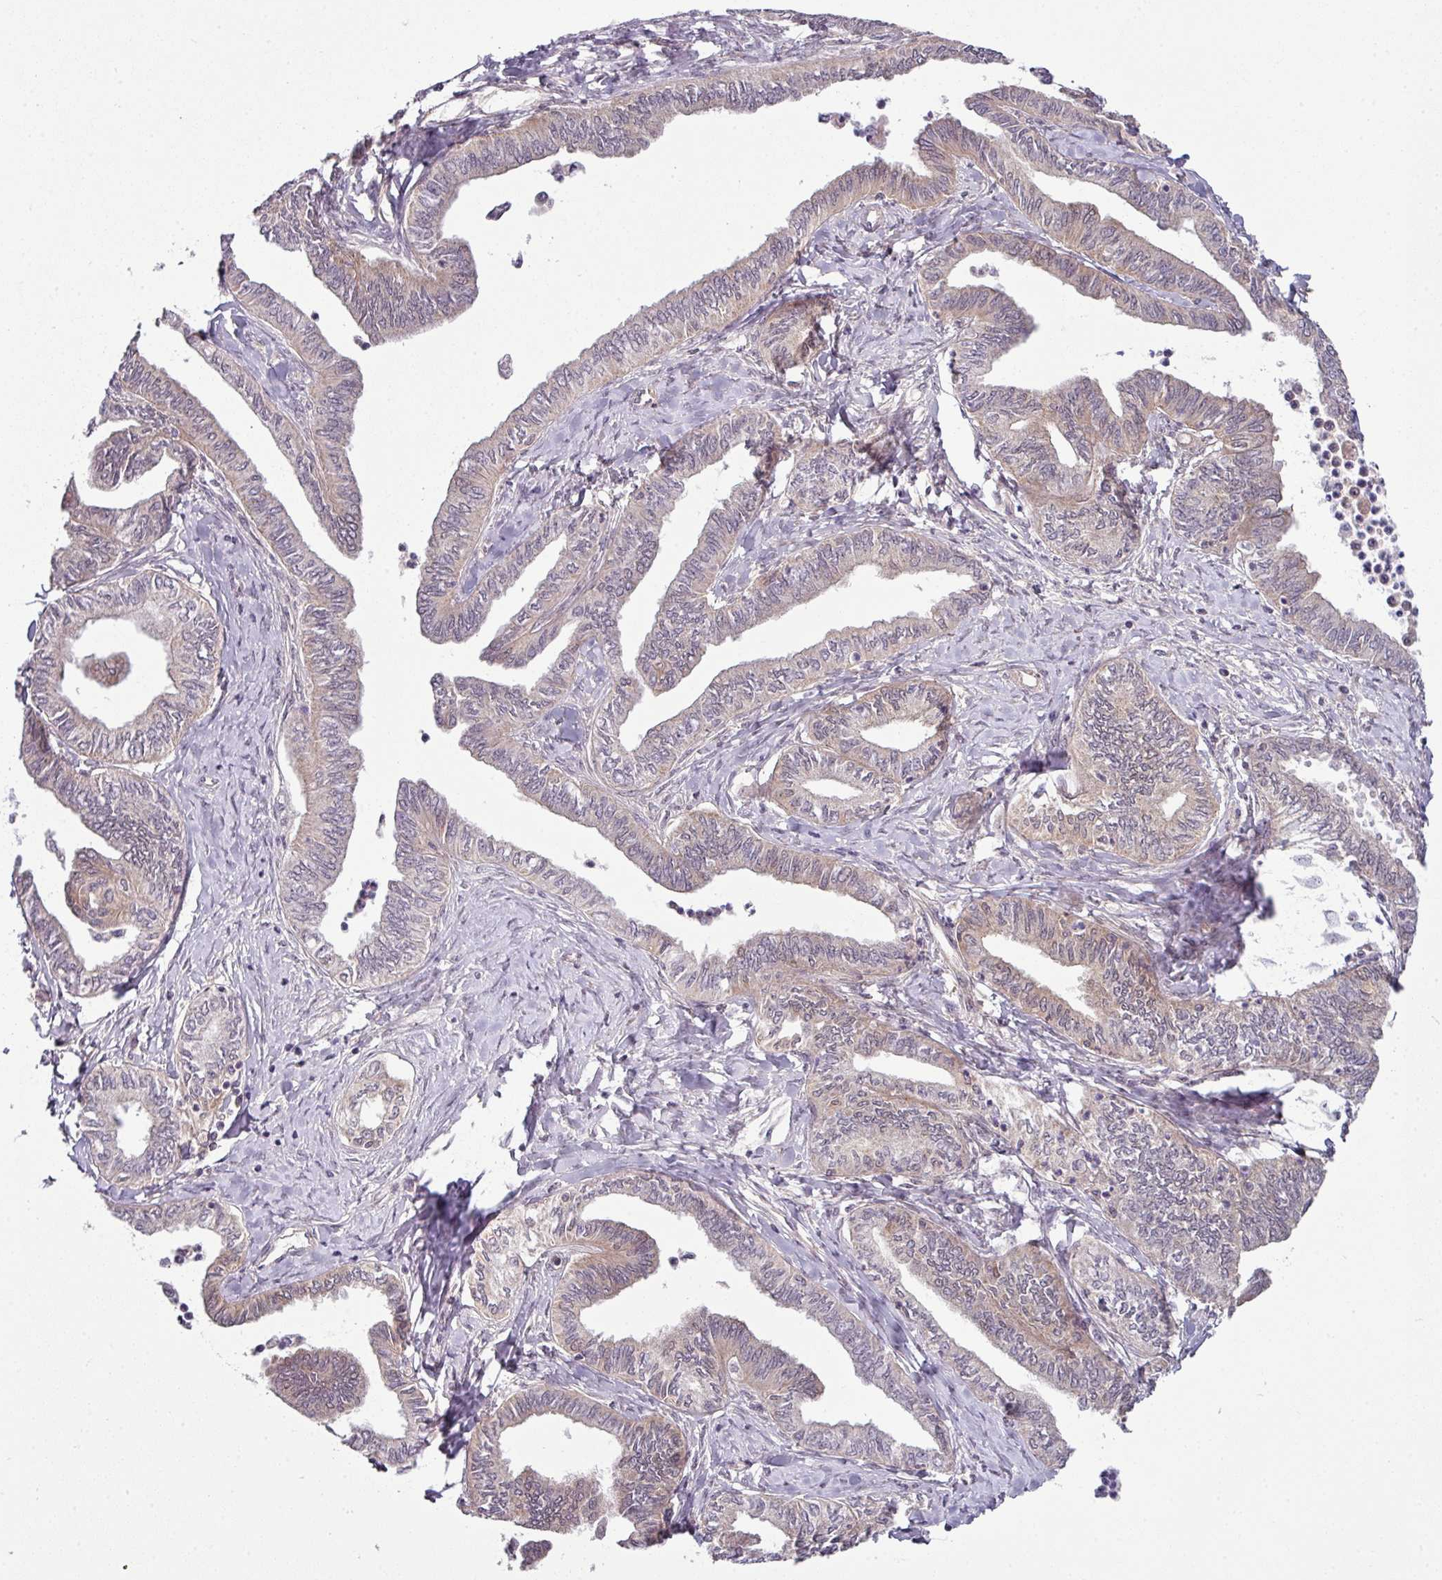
{"staining": {"intensity": "weak", "quantity": "25%-75%", "location": "cytoplasmic/membranous"}, "tissue": "ovarian cancer", "cell_type": "Tumor cells", "image_type": "cancer", "snomed": [{"axis": "morphology", "description": "Carcinoma, endometroid"}, {"axis": "topography", "description": "Ovary"}], "caption": "Ovarian endometroid carcinoma was stained to show a protein in brown. There is low levels of weak cytoplasmic/membranous expression in approximately 25%-75% of tumor cells.", "gene": "DERPC", "patient": {"sex": "female", "age": 70}}